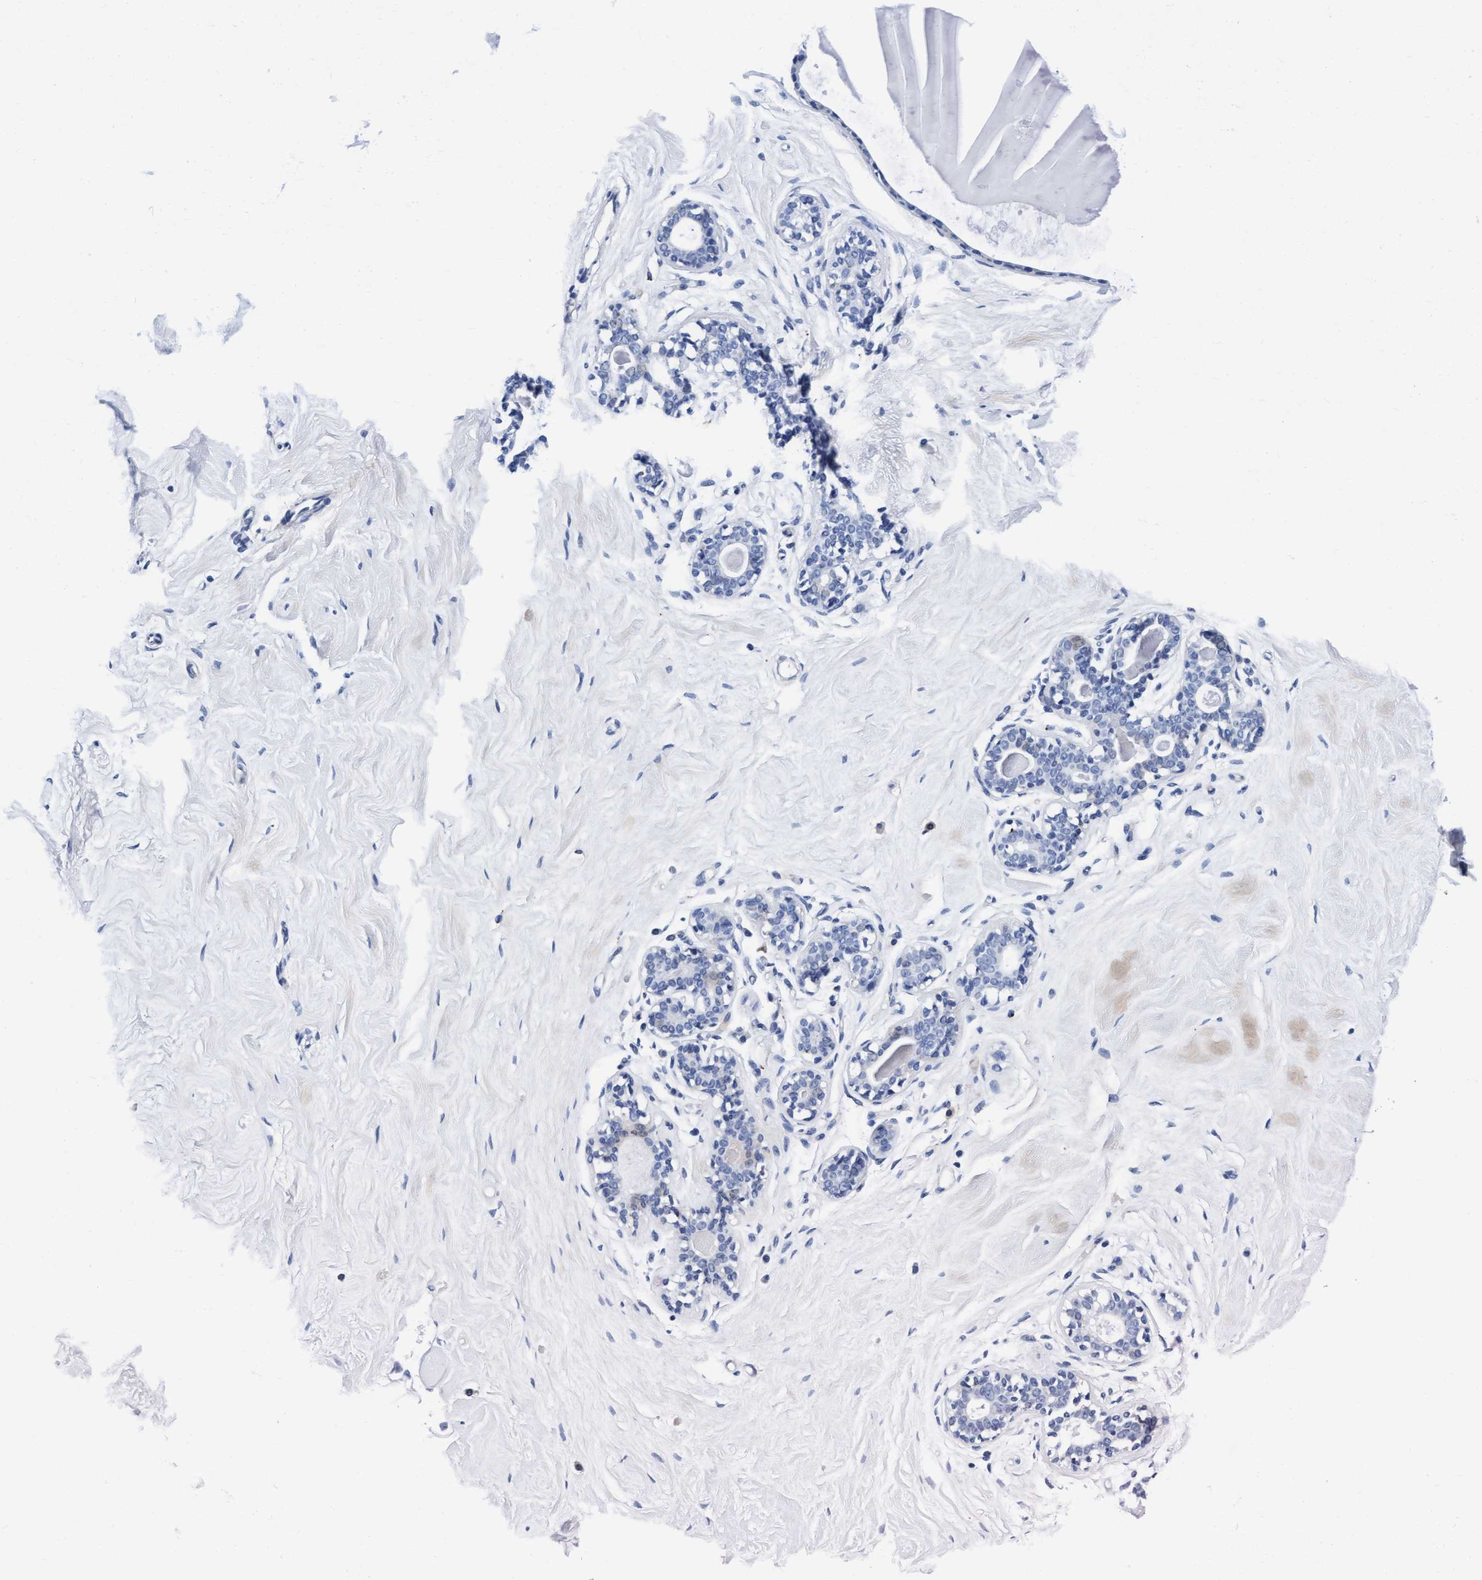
{"staining": {"intensity": "negative", "quantity": "none", "location": "none"}, "tissue": "breast", "cell_type": "Adipocytes", "image_type": "normal", "snomed": [{"axis": "morphology", "description": "Normal tissue, NOS"}, {"axis": "topography", "description": "Breast"}], "caption": "Immunohistochemistry micrograph of normal breast: breast stained with DAB (3,3'-diaminobenzidine) displays no significant protein positivity in adipocytes. The staining is performed using DAB (3,3'-diaminobenzidine) brown chromogen with nuclei counter-stained in using hematoxylin.", "gene": "ARSG", "patient": {"sex": "female", "age": 23}}